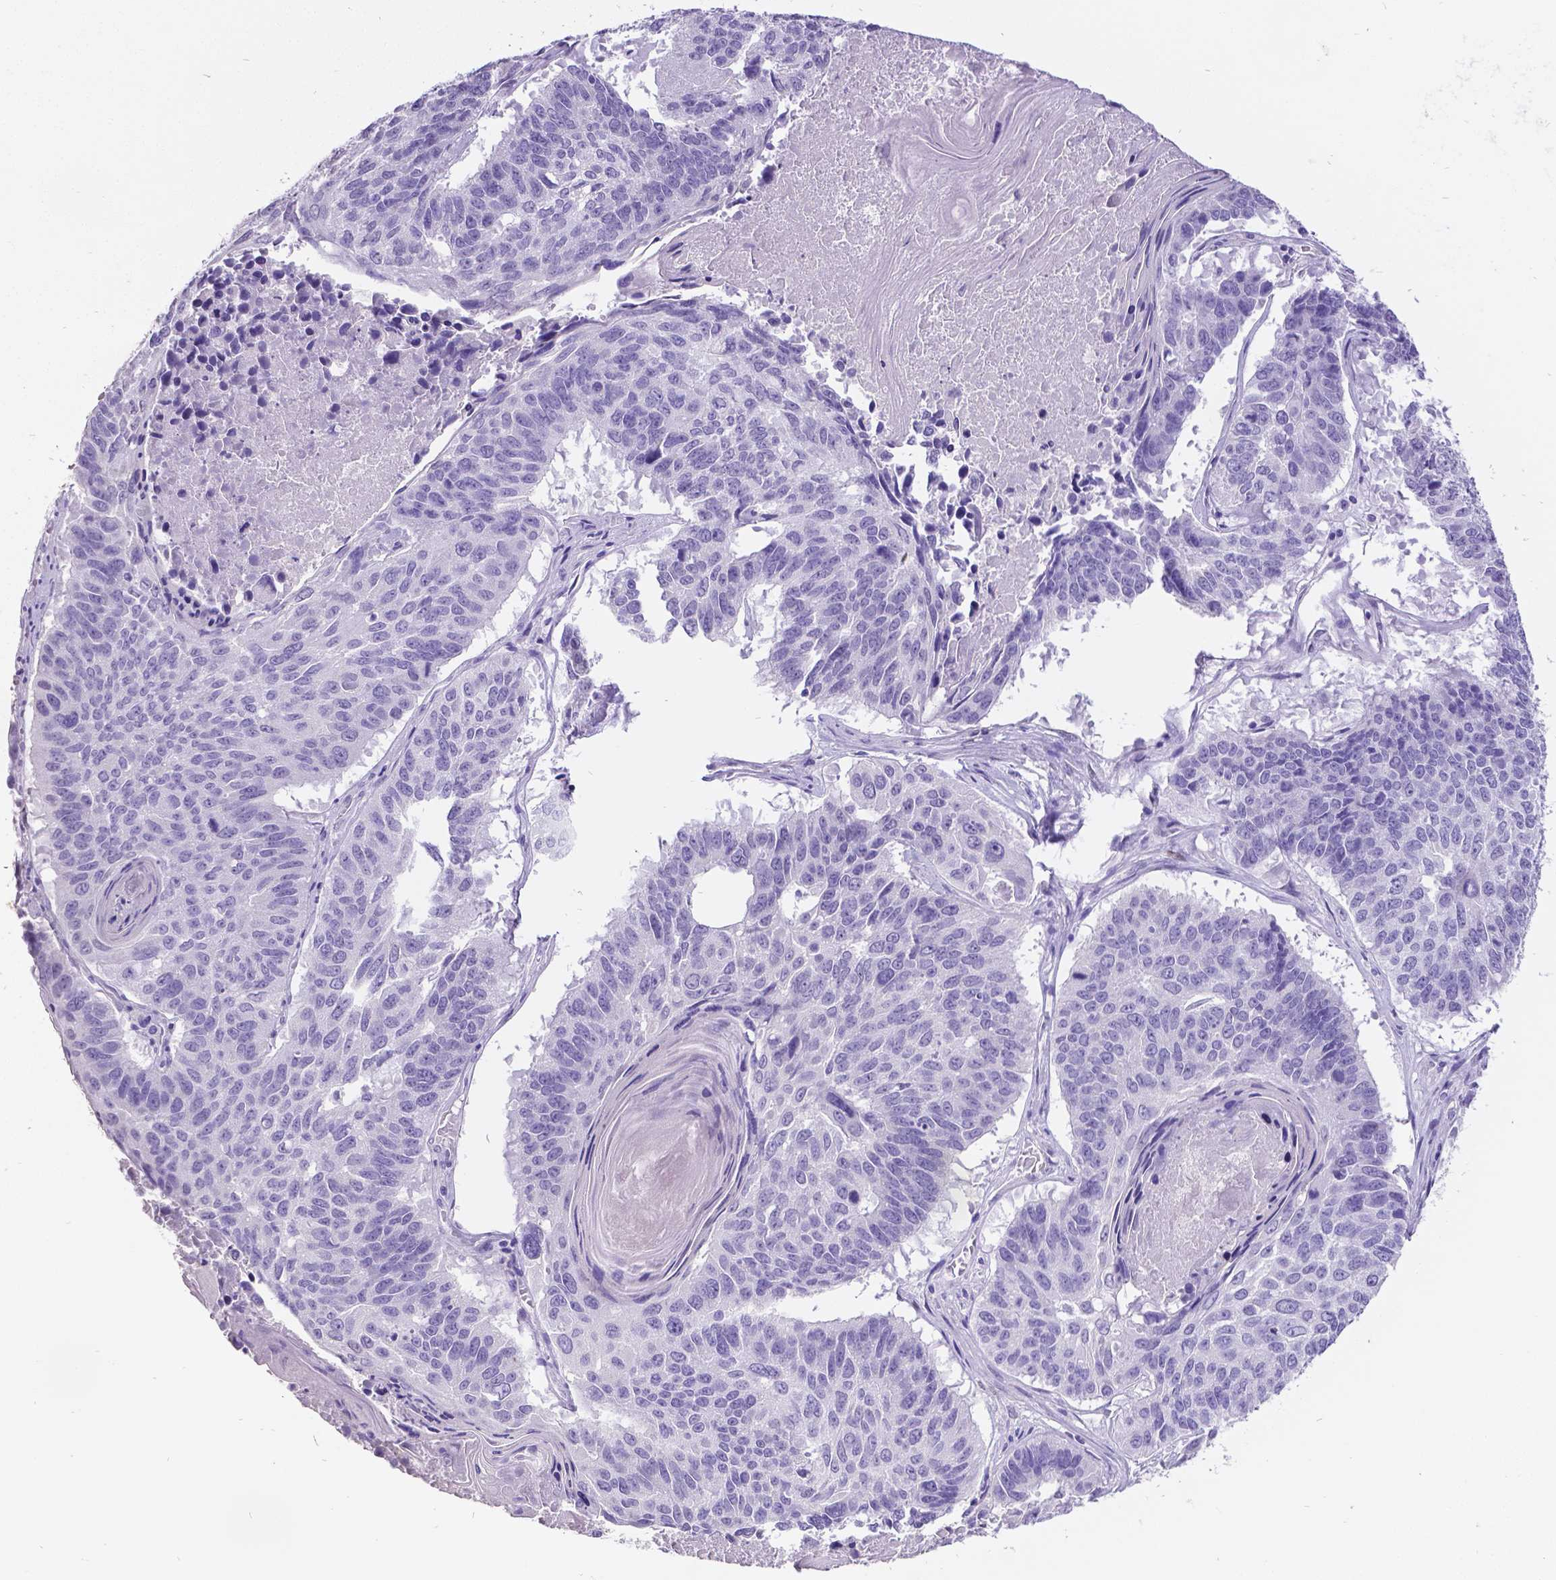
{"staining": {"intensity": "negative", "quantity": "none", "location": "none"}, "tissue": "lung cancer", "cell_type": "Tumor cells", "image_type": "cancer", "snomed": [{"axis": "morphology", "description": "Squamous cell carcinoma, NOS"}, {"axis": "topography", "description": "Lung"}], "caption": "There is no significant staining in tumor cells of lung cancer.", "gene": "SATB2", "patient": {"sex": "male", "age": 73}}